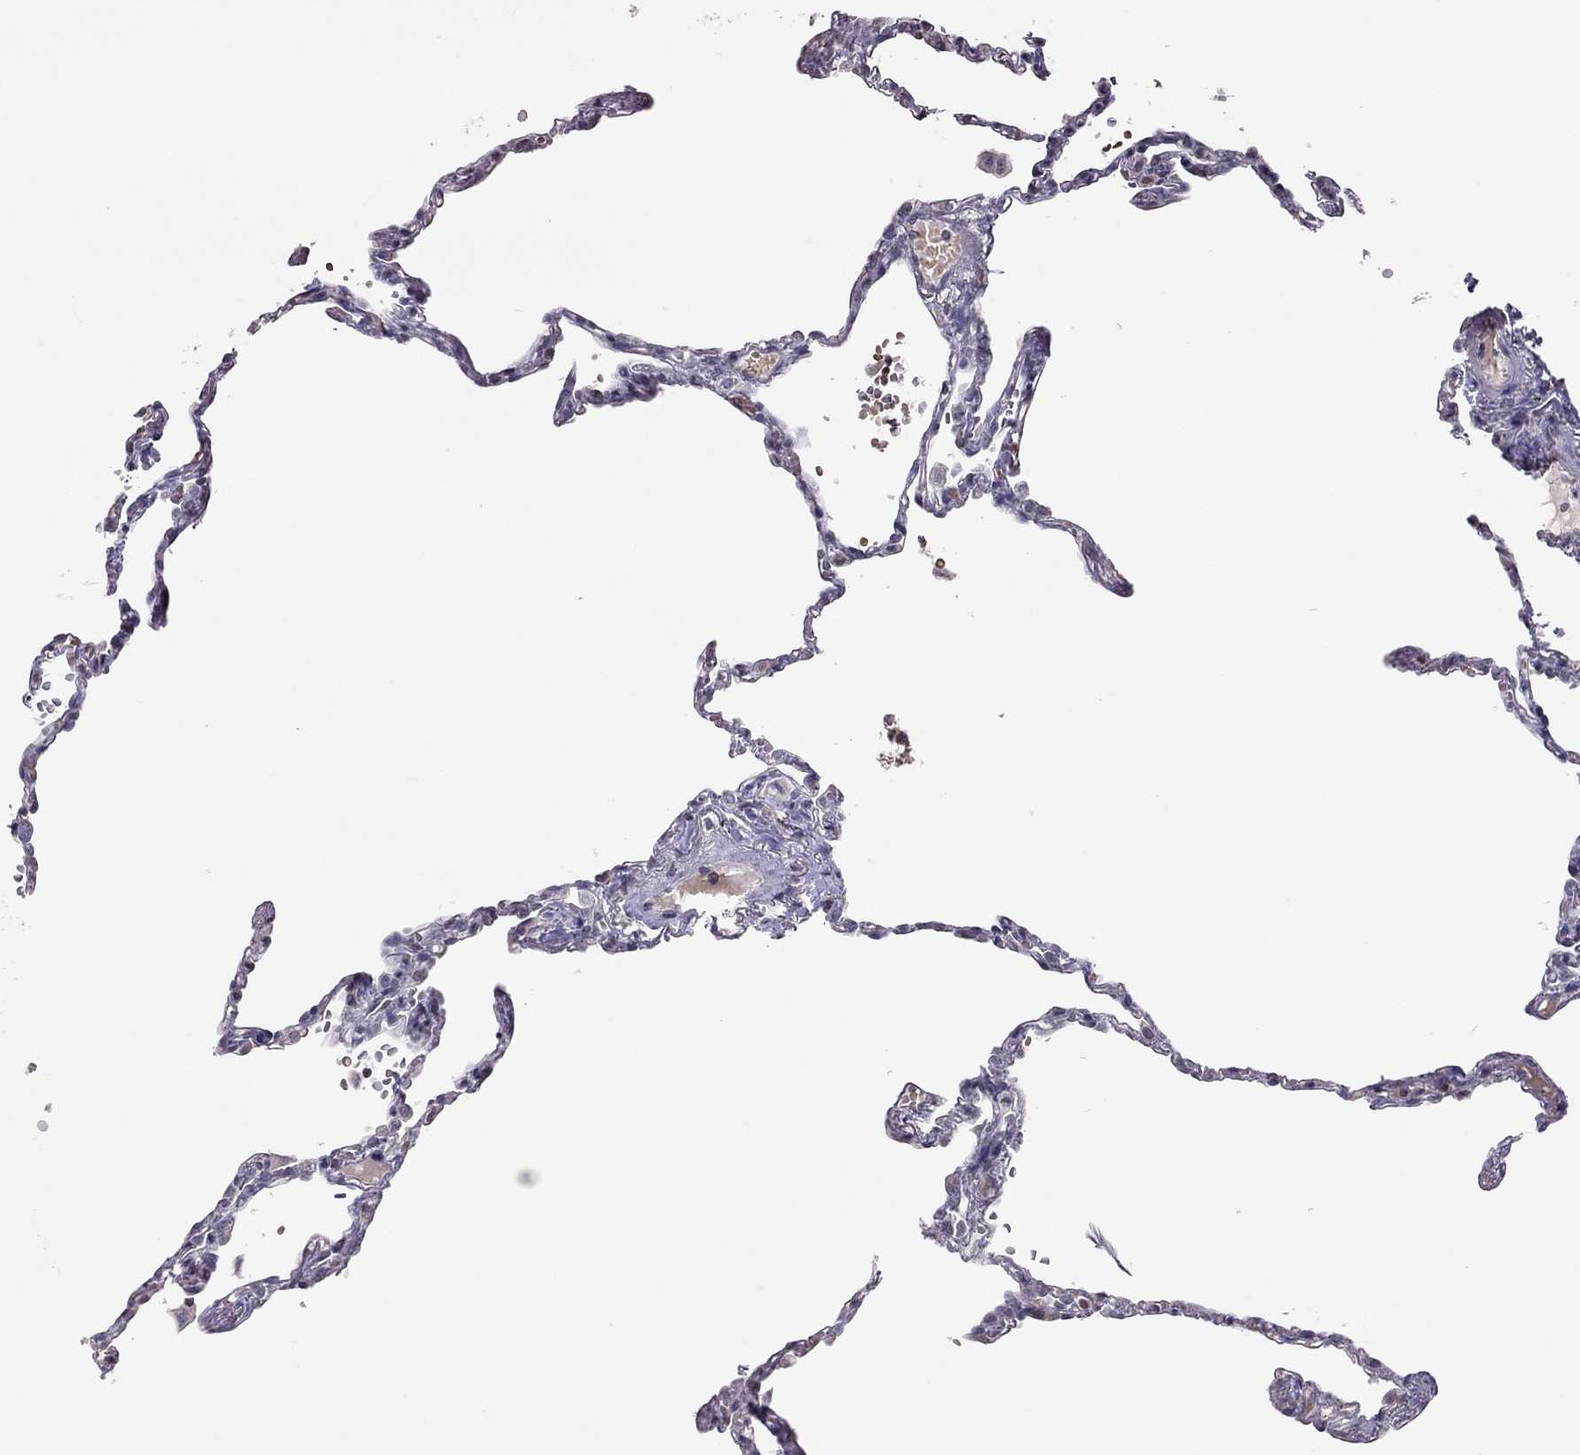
{"staining": {"intensity": "negative", "quantity": "none", "location": "none"}, "tissue": "lung", "cell_type": "Alveolar cells", "image_type": "normal", "snomed": [{"axis": "morphology", "description": "Normal tissue, NOS"}, {"axis": "topography", "description": "Lung"}], "caption": "A high-resolution image shows IHC staining of benign lung, which reveals no significant staining in alveolar cells. Brightfield microscopy of immunohistochemistry (IHC) stained with DAB (brown) and hematoxylin (blue), captured at high magnification.", "gene": "TSHB", "patient": {"sex": "male", "age": 78}}